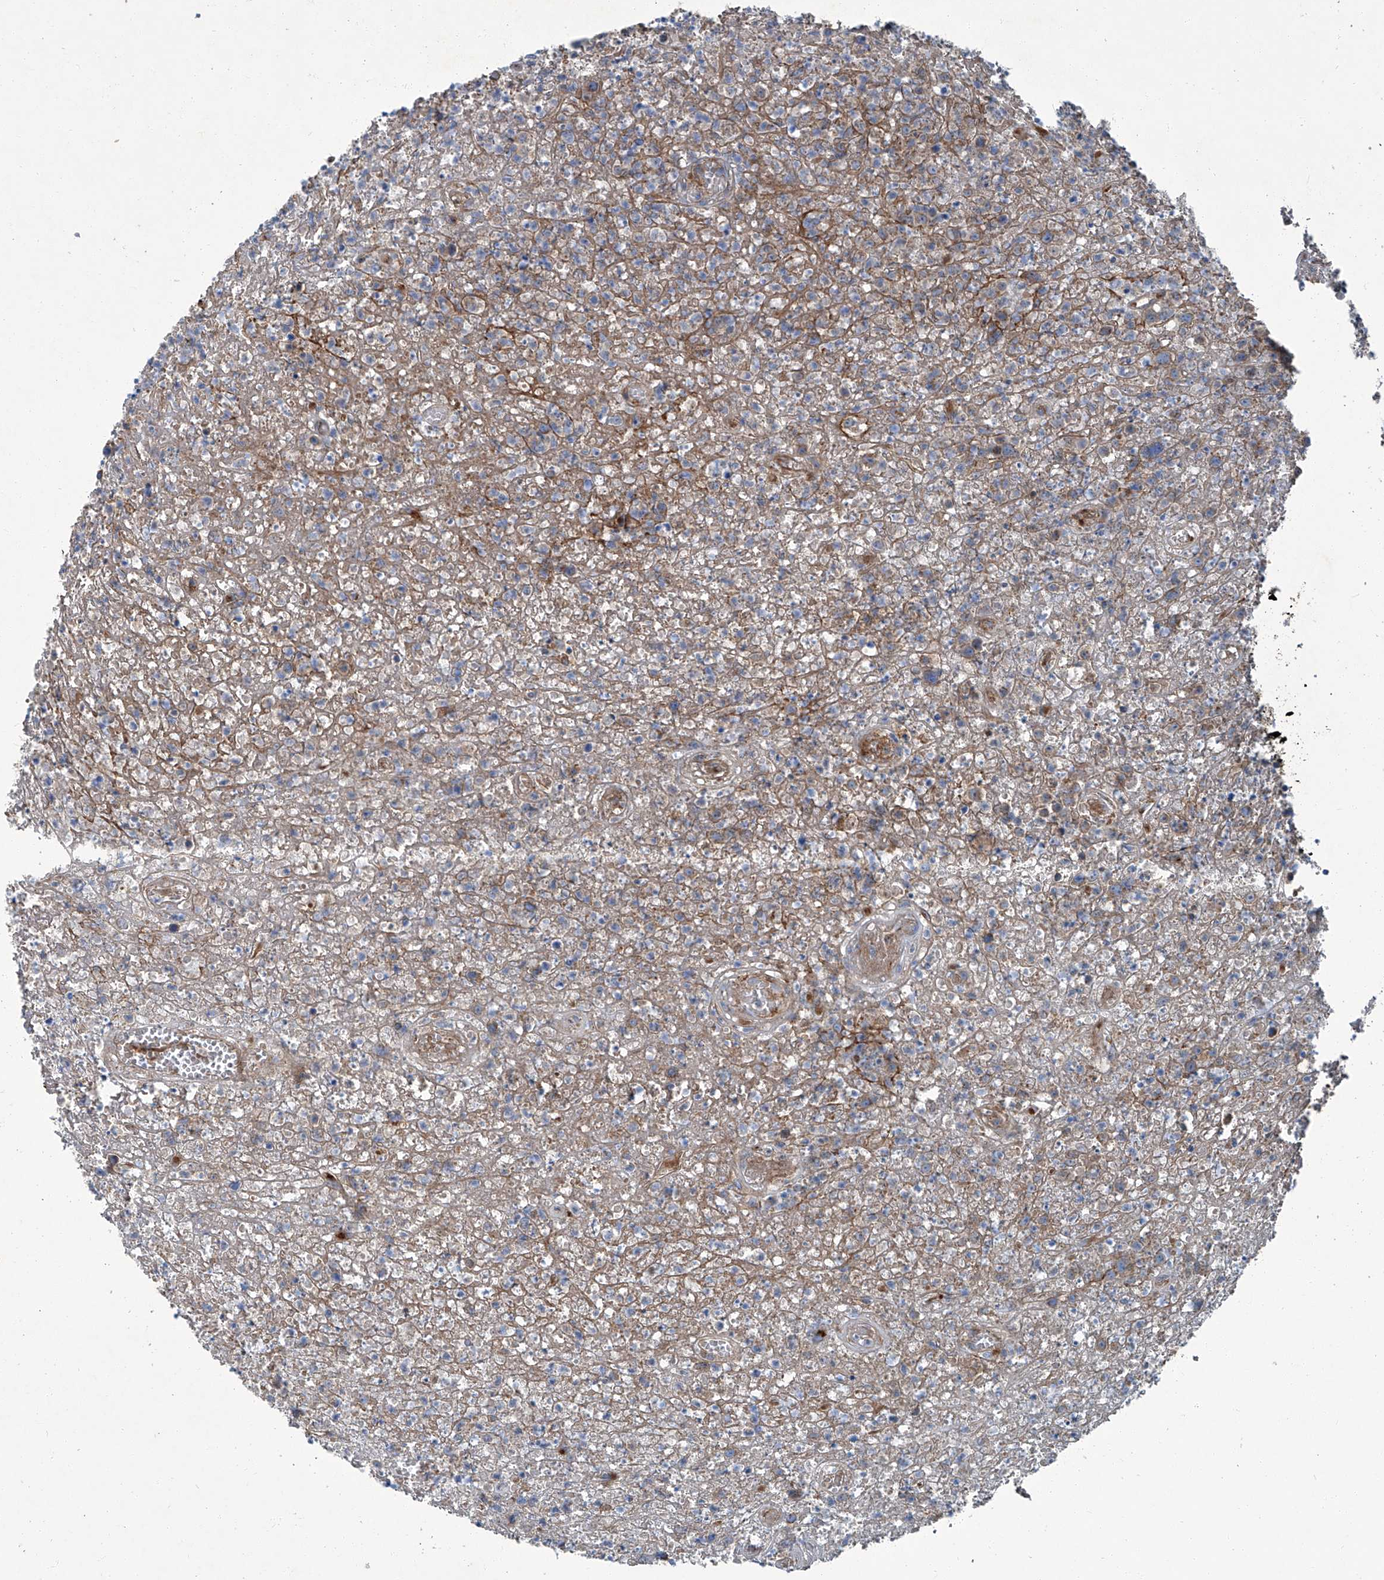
{"staining": {"intensity": "weak", "quantity": "<25%", "location": "cytoplasmic/membranous"}, "tissue": "lymphoma", "cell_type": "Tumor cells", "image_type": "cancer", "snomed": [{"axis": "morphology", "description": "Malignant lymphoma, non-Hodgkin's type, High grade"}, {"axis": "topography", "description": "Colon"}], "caption": "DAB (3,3'-diaminobenzidine) immunohistochemical staining of lymphoma exhibits no significant expression in tumor cells.", "gene": "PIGH", "patient": {"sex": "female", "age": 53}}